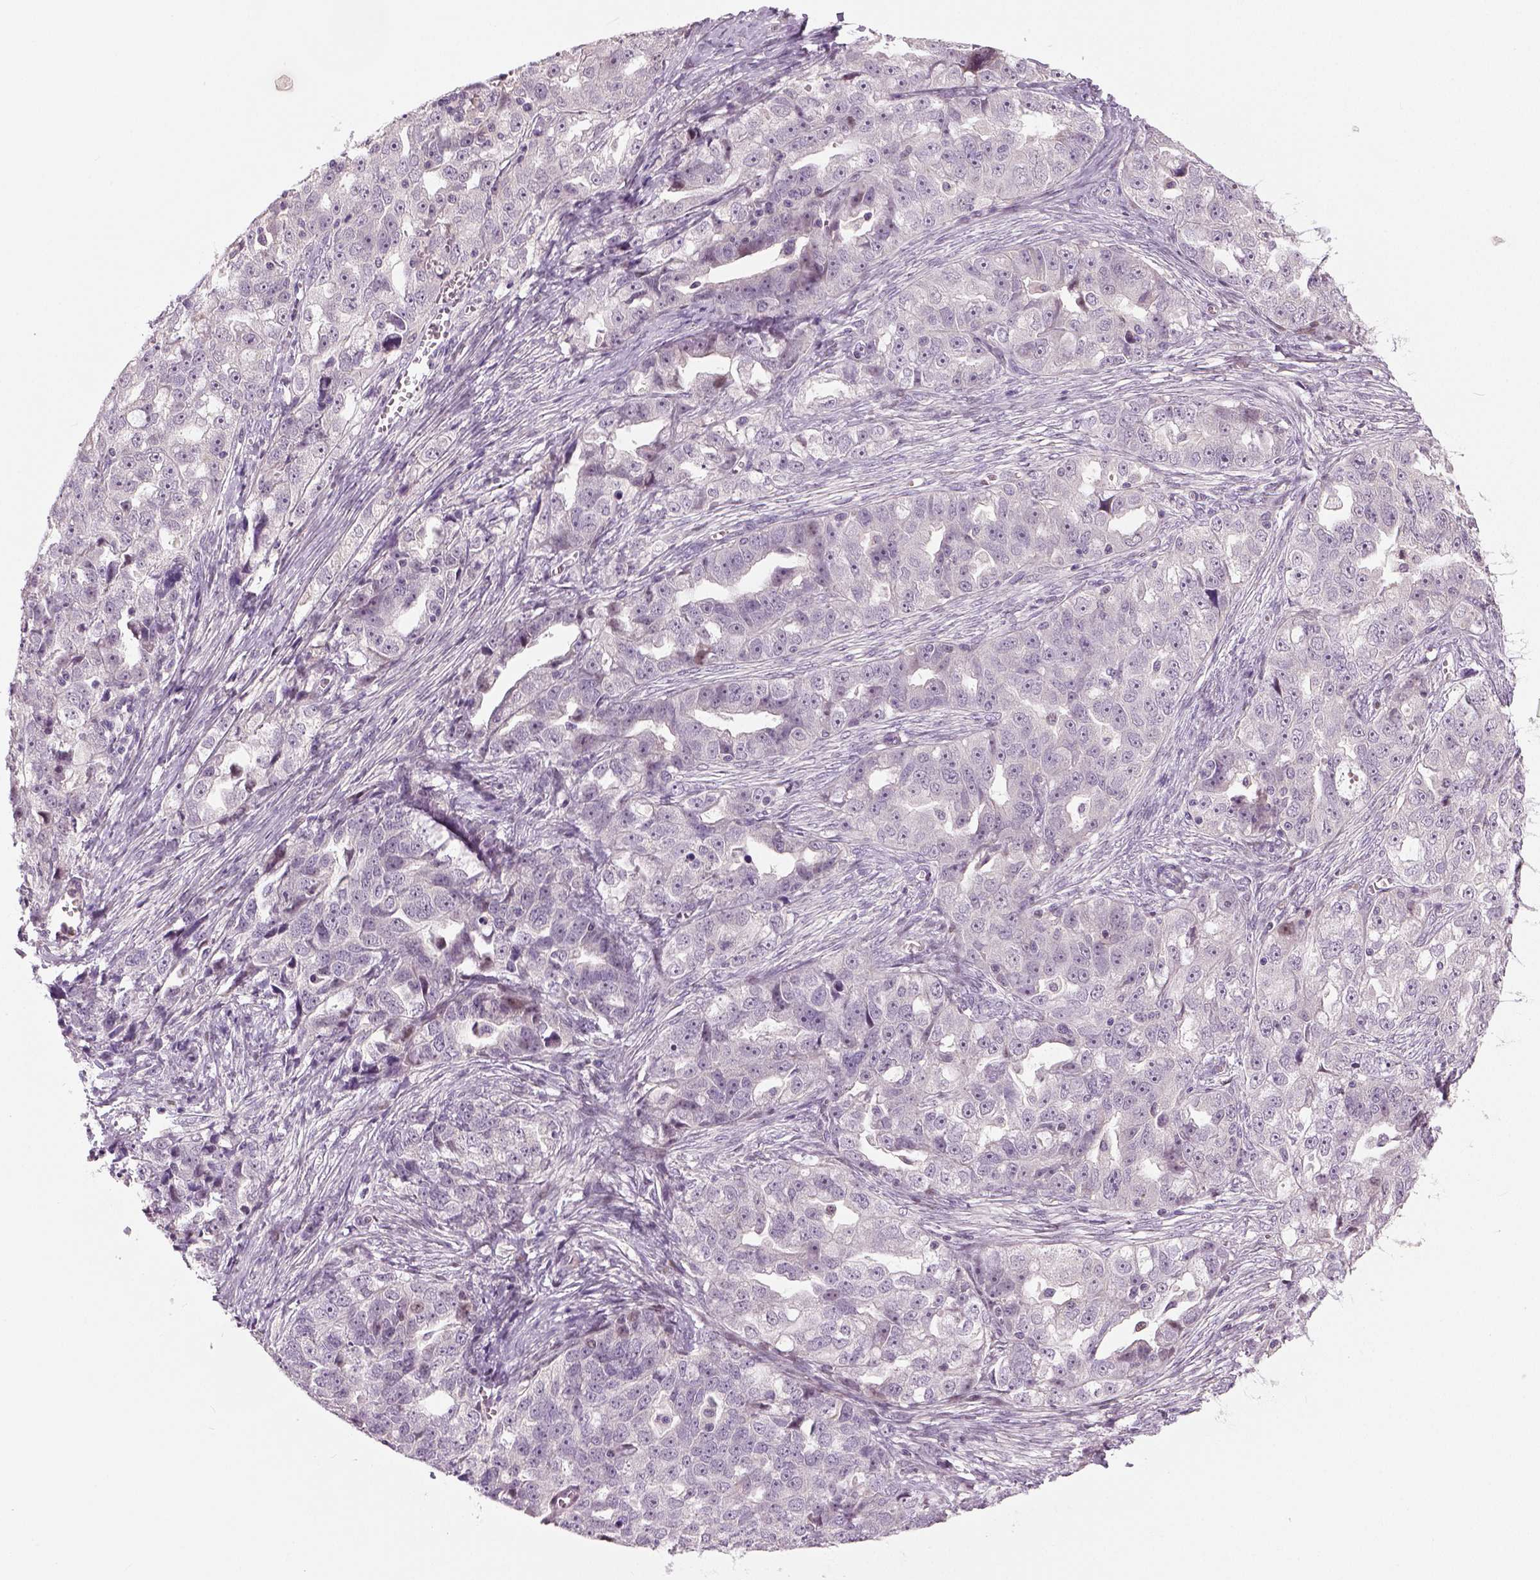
{"staining": {"intensity": "negative", "quantity": "none", "location": "none"}, "tissue": "ovarian cancer", "cell_type": "Tumor cells", "image_type": "cancer", "snomed": [{"axis": "morphology", "description": "Cystadenocarcinoma, serous, NOS"}, {"axis": "topography", "description": "Ovary"}], "caption": "A micrograph of ovarian cancer stained for a protein exhibits no brown staining in tumor cells.", "gene": "NECAB1", "patient": {"sex": "female", "age": 51}}